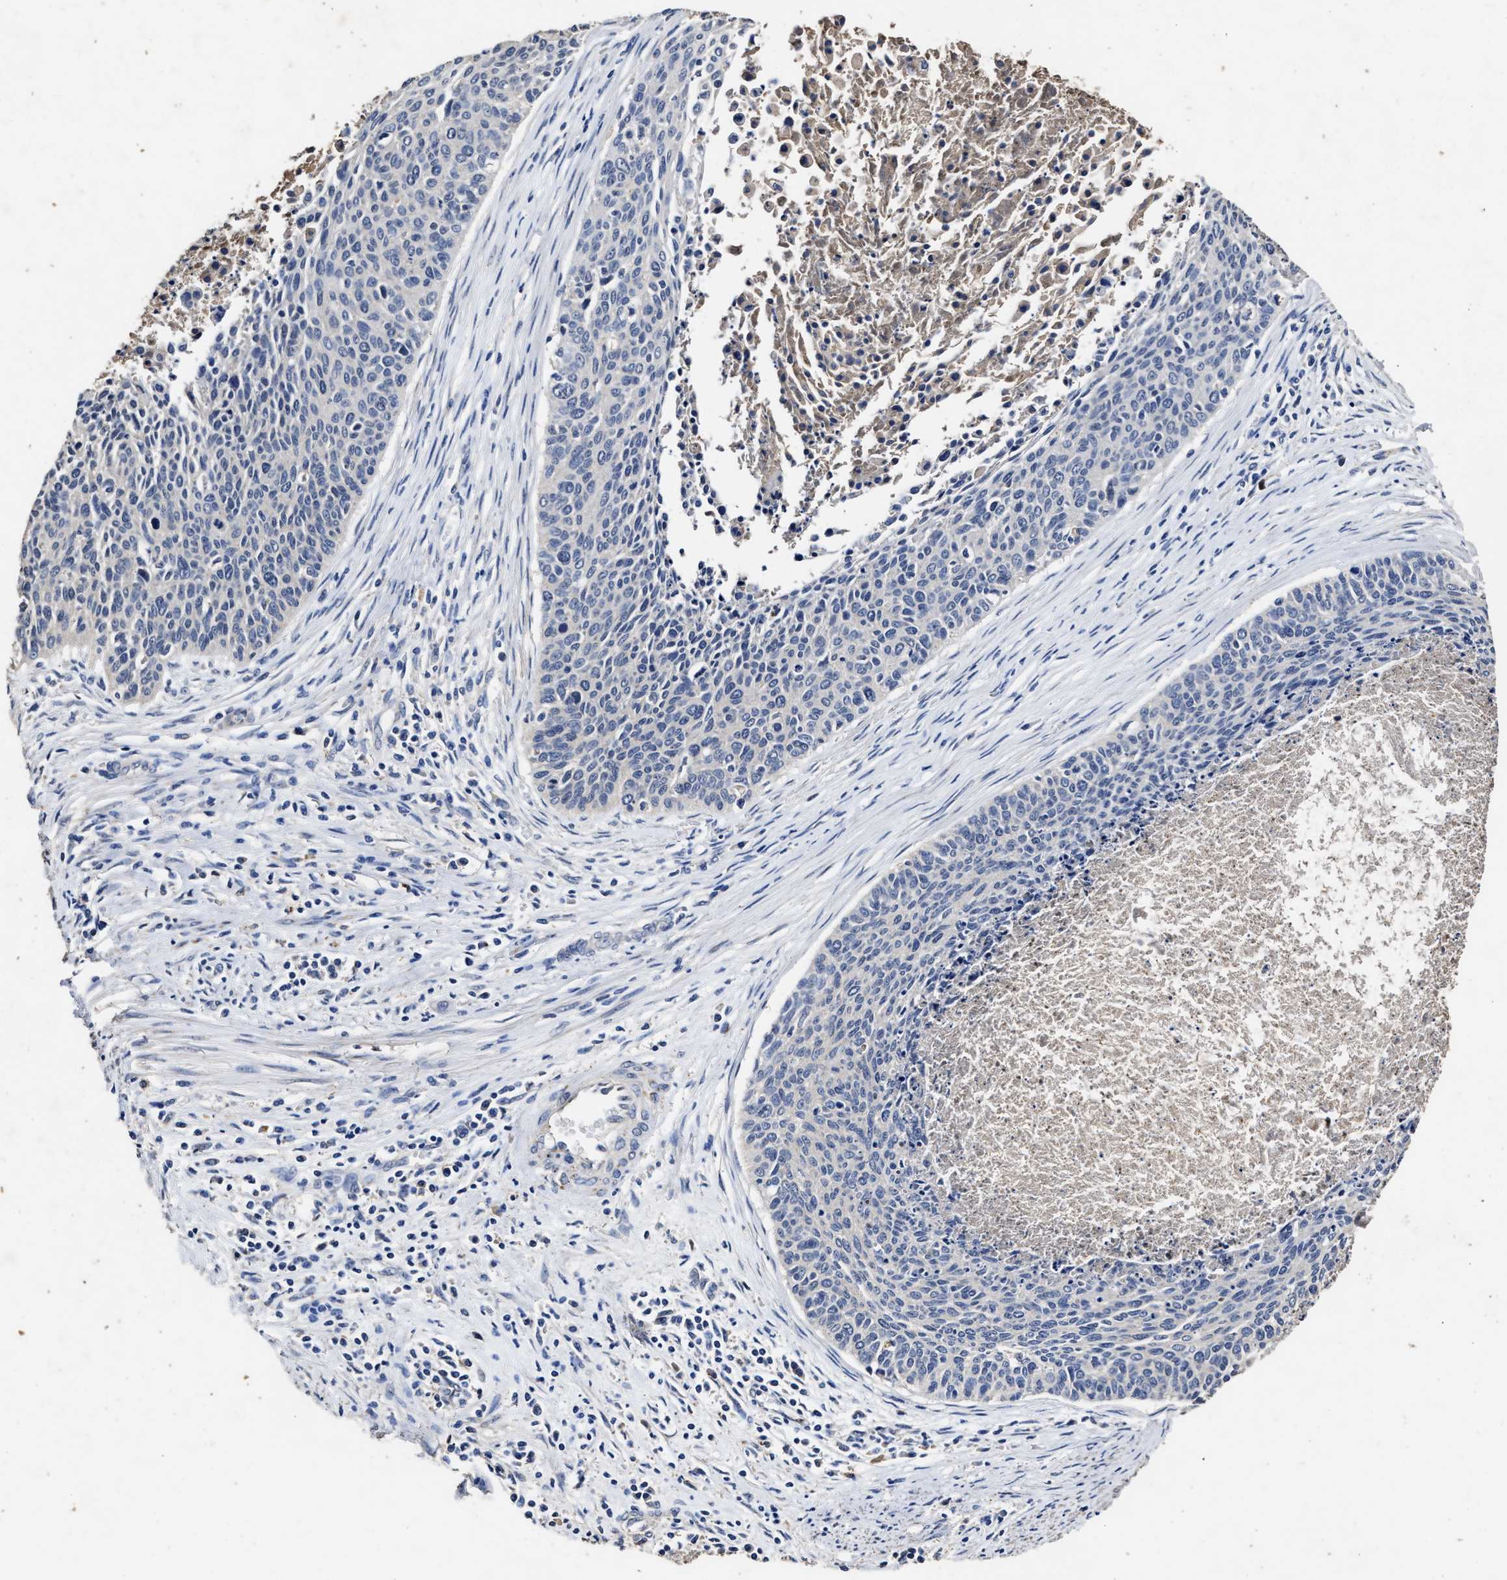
{"staining": {"intensity": "negative", "quantity": "none", "location": "none"}, "tissue": "cervical cancer", "cell_type": "Tumor cells", "image_type": "cancer", "snomed": [{"axis": "morphology", "description": "Squamous cell carcinoma, NOS"}, {"axis": "topography", "description": "Cervix"}], "caption": "This is an immunohistochemistry (IHC) photomicrograph of cervical cancer. There is no positivity in tumor cells.", "gene": "PPM1K", "patient": {"sex": "female", "age": 55}}